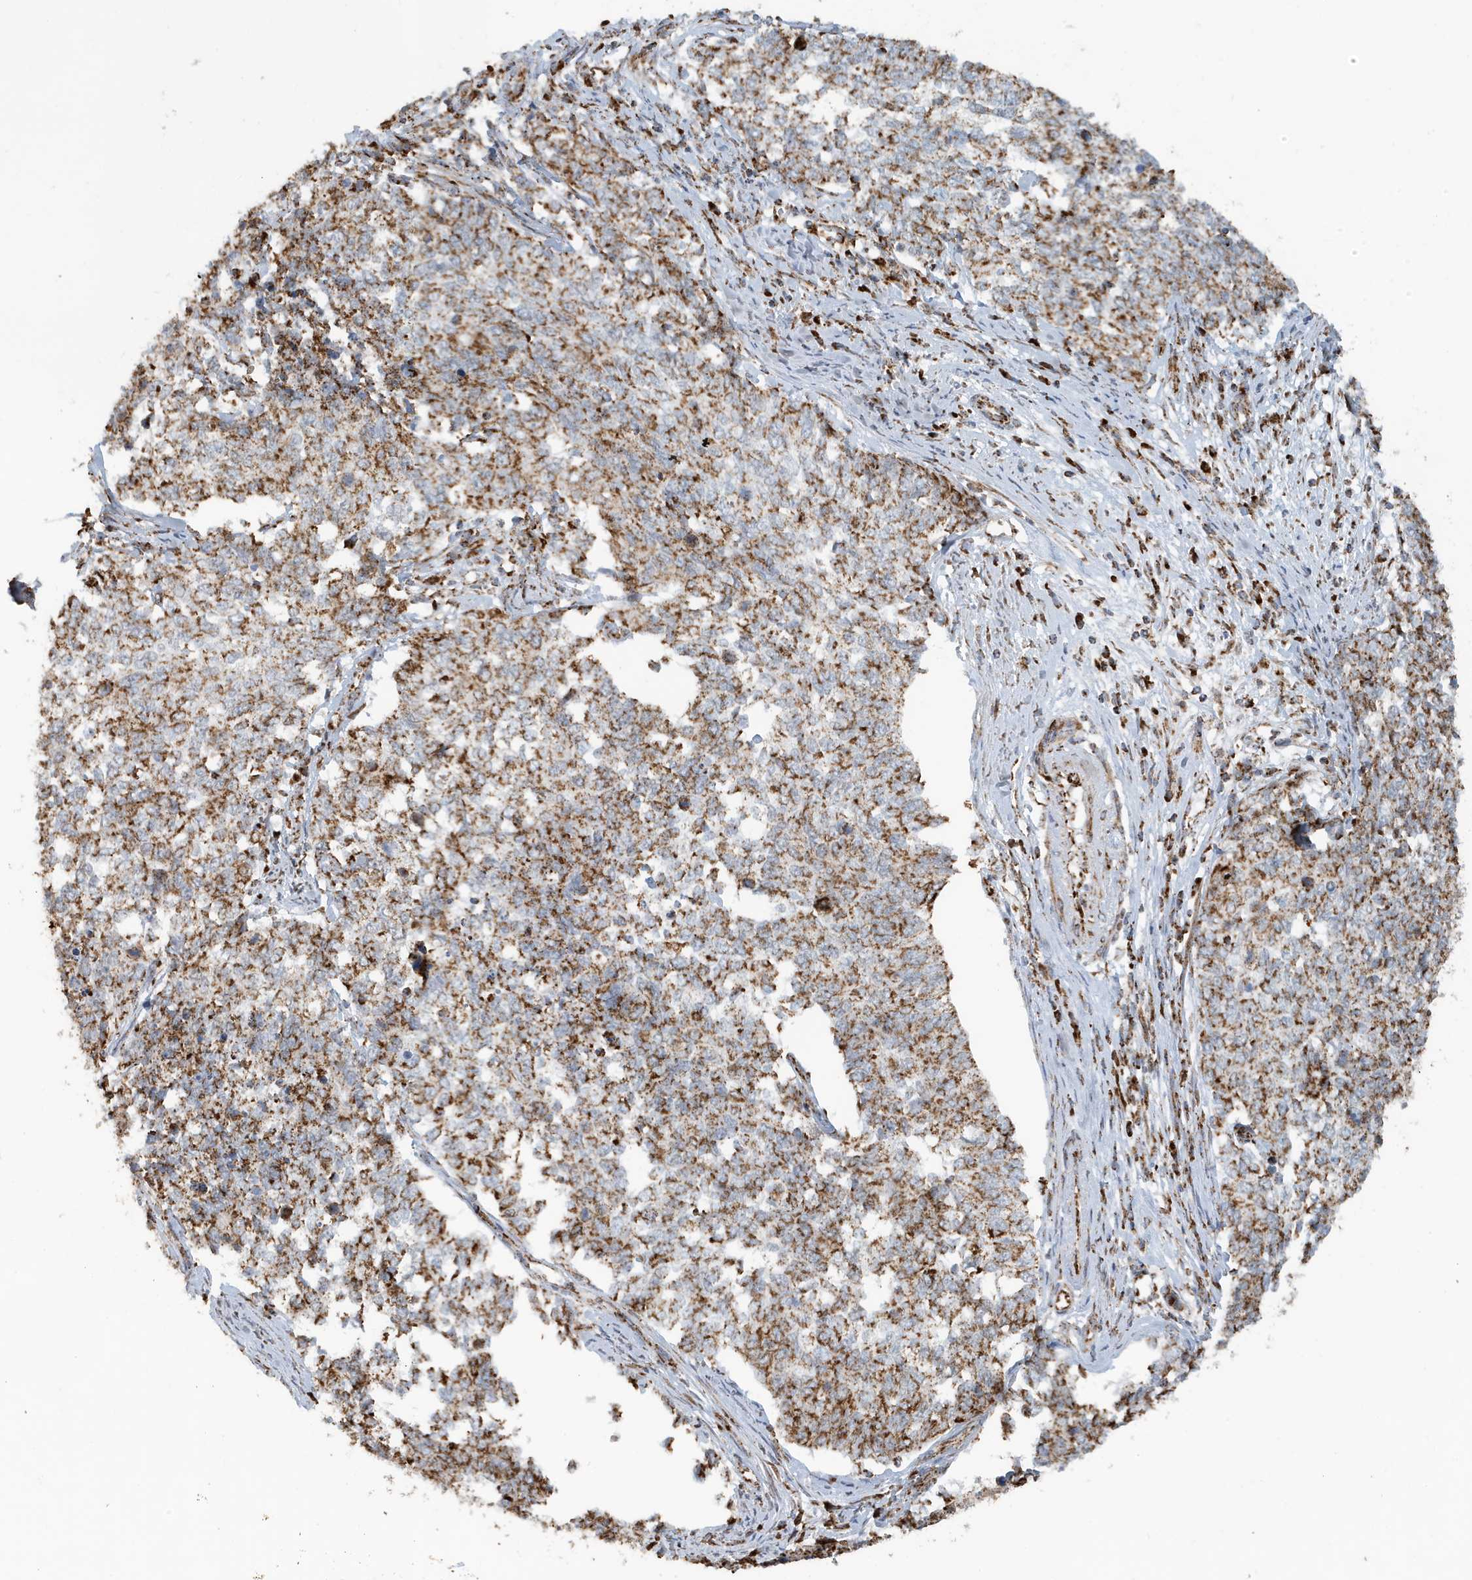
{"staining": {"intensity": "moderate", "quantity": ">75%", "location": "cytoplasmic/membranous"}, "tissue": "cervical cancer", "cell_type": "Tumor cells", "image_type": "cancer", "snomed": [{"axis": "morphology", "description": "Squamous cell carcinoma, NOS"}, {"axis": "topography", "description": "Cervix"}], "caption": "Squamous cell carcinoma (cervical) was stained to show a protein in brown. There is medium levels of moderate cytoplasmic/membranous expression in approximately >75% of tumor cells. The protein is stained brown, and the nuclei are stained in blue (DAB IHC with brightfield microscopy, high magnification).", "gene": "MAN1A1", "patient": {"sex": "female", "age": 63}}